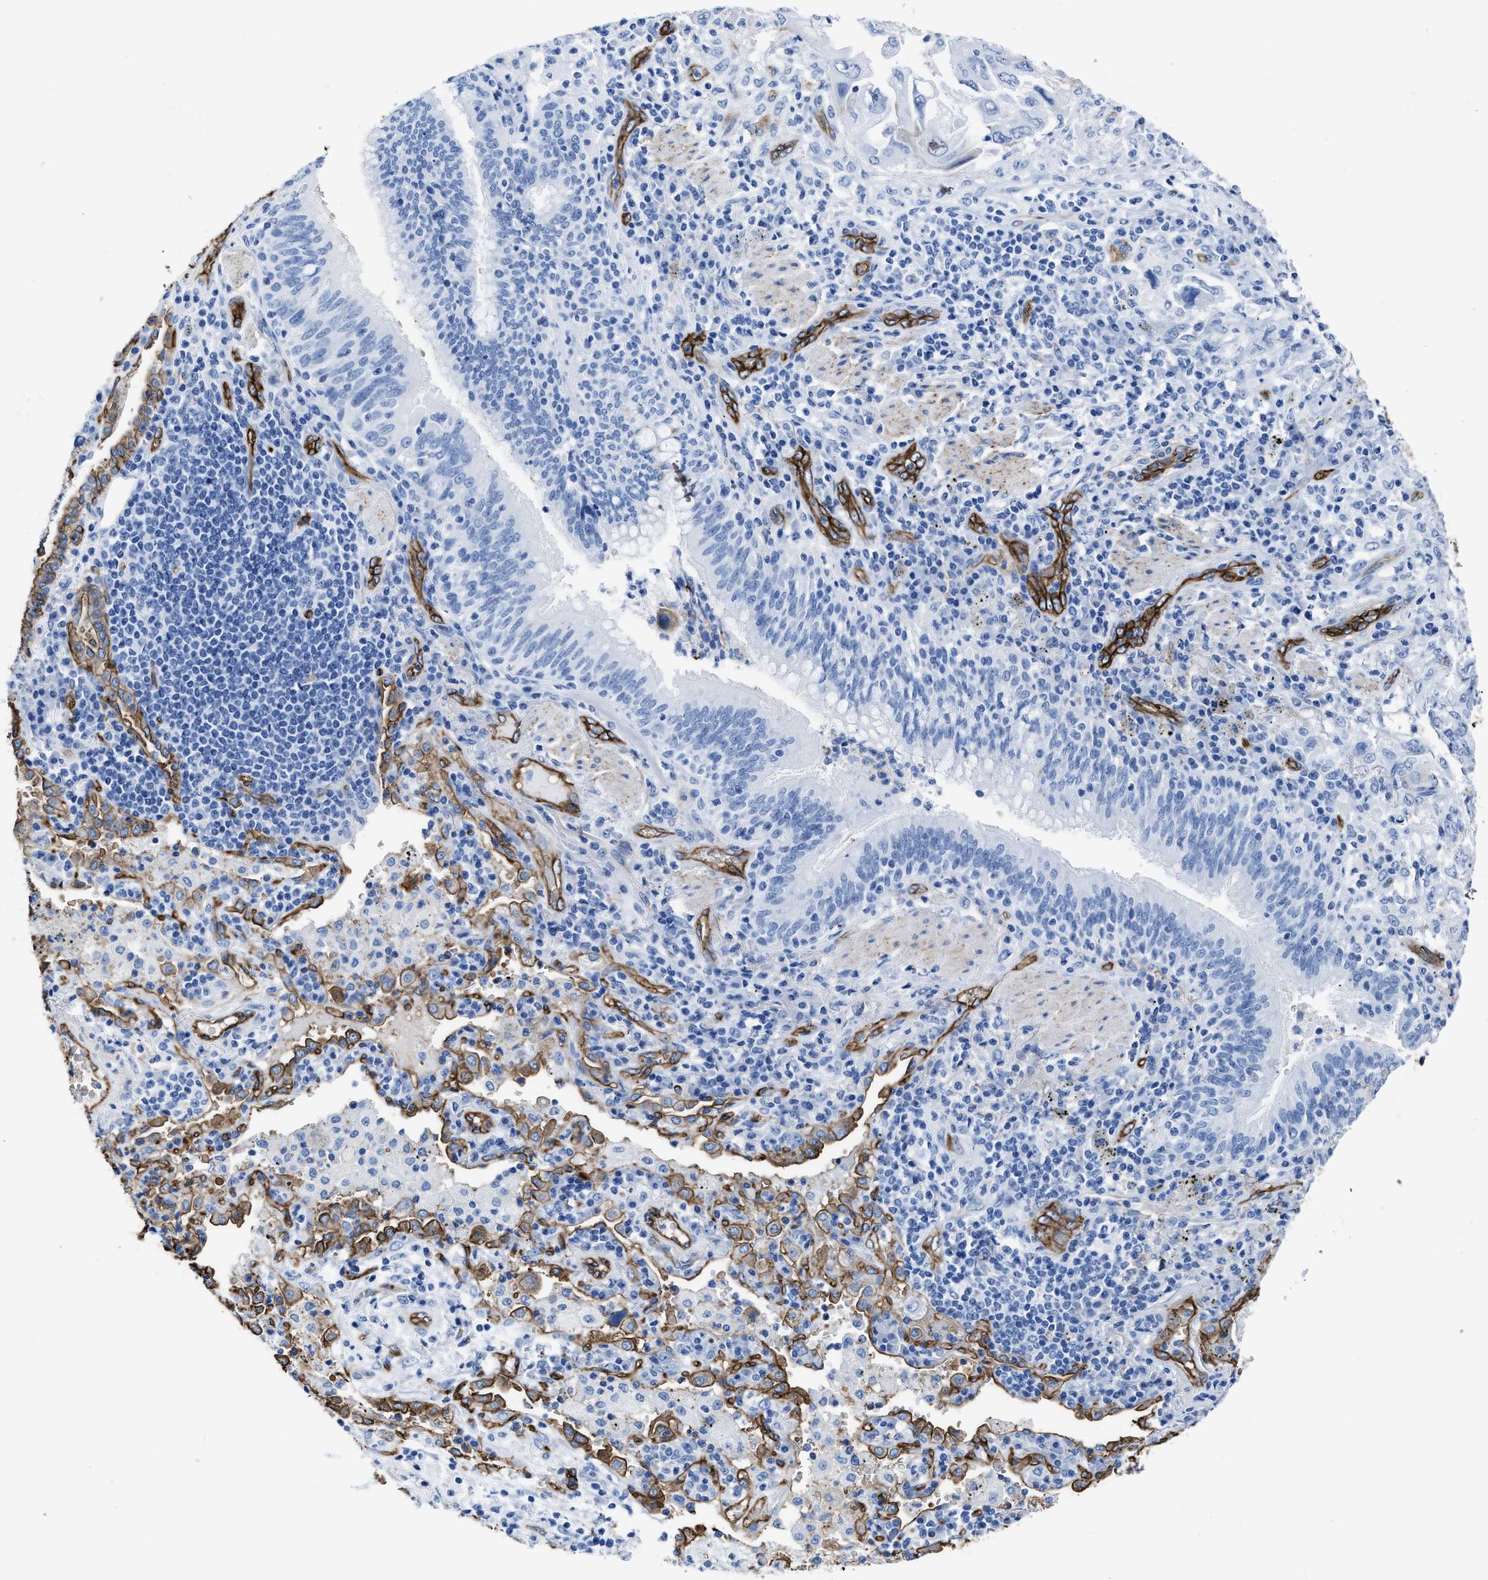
{"staining": {"intensity": "negative", "quantity": "none", "location": "none"}, "tissue": "lung cancer", "cell_type": "Tumor cells", "image_type": "cancer", "snomed": [{"axis": "morphology", "description": "Adenocarcinoma, NOS"}, {"axis": "topography", "description": "Lung"}], "caption": "Lung cancer was stained to show a protein in brown. There is no significant staining in tumor cells. (DAB (3,3'-diaminobenzidine) immunohistochemistry (IHC) with hematoxylin counter stain).", "gene": "AQP1", "patient": {"sex": "male", "age": 64}}